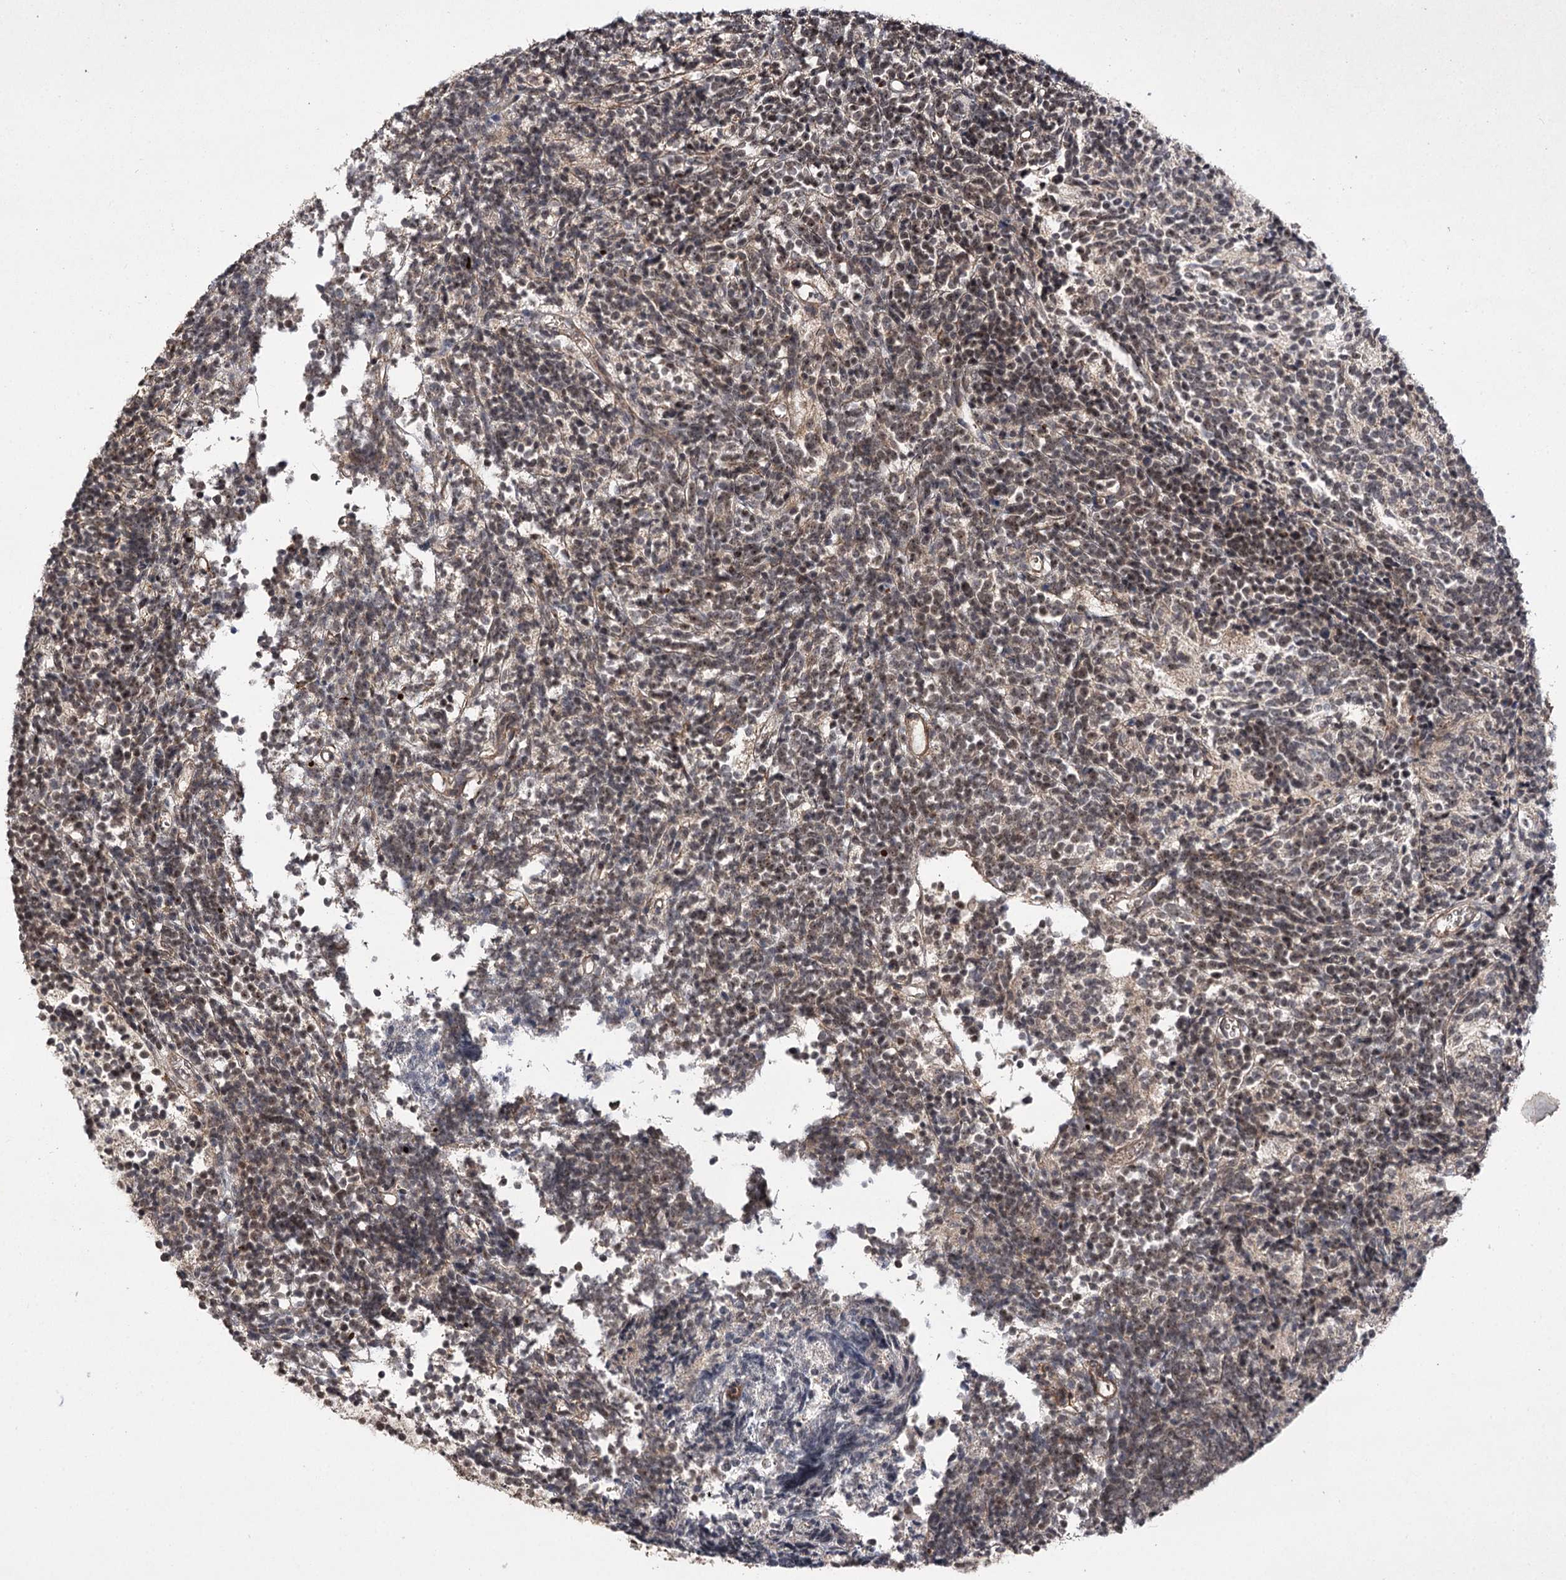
{"staining": {"intensity": "weak", "quantity": "<25%", "location": "nuclear"}, "tissue": "glioma", "cell_type": "Tumor cells", "image_type": "cancer", "snomed": [{"axis": "morphology", "description": "Glioma, malignant, Low grade"}, {"axis": "topography", "description": "Brain"}], "caption": "An image of human malignant low-grade glioma is negative for staining in tumor cells.", "gene": "CCDC59", "patient": {"sex": "female", "age": 1}}